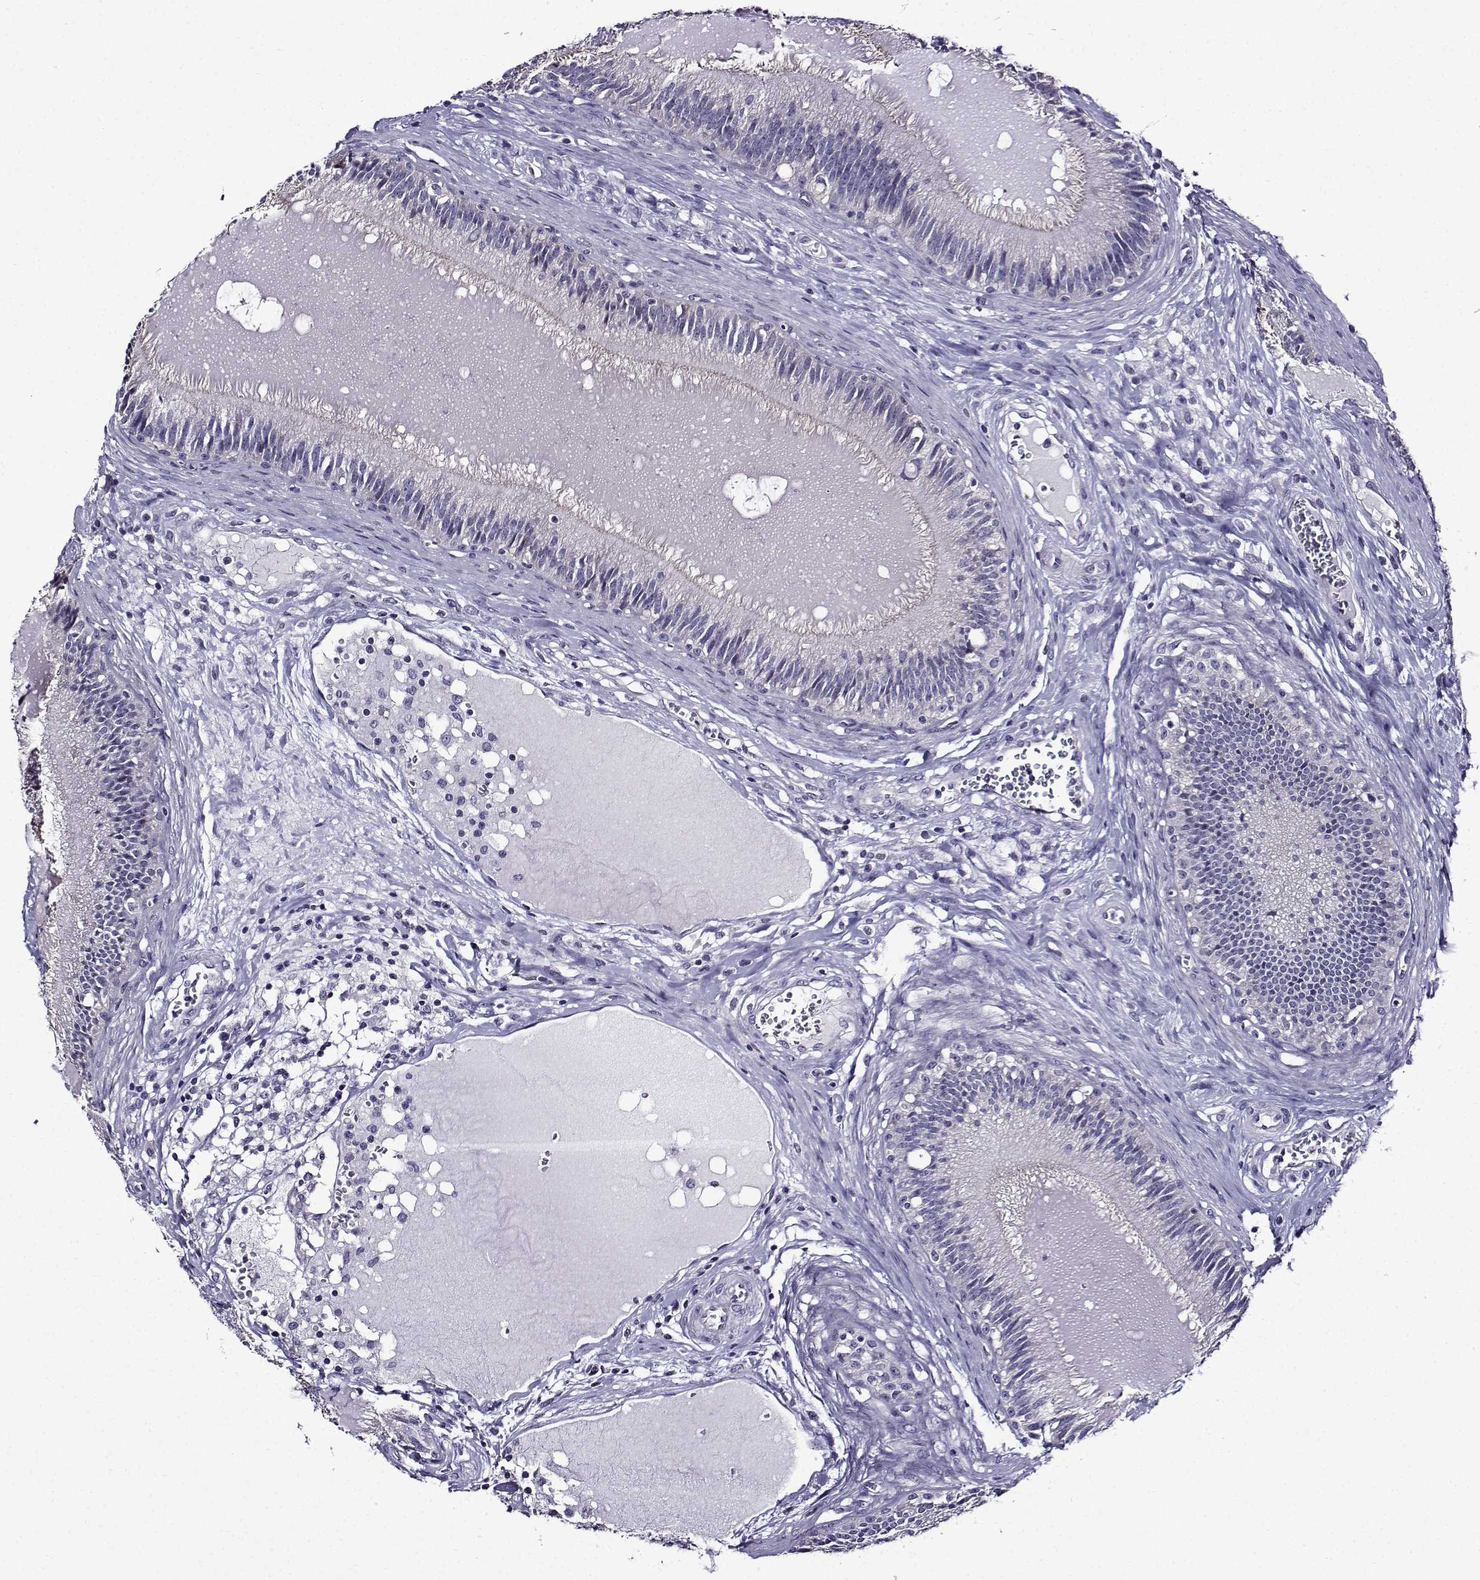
{"staining": {"intensity": "negative", "quantity": "none", "location": "none"}, "tissue": "epididymis", "cell_type": "Glandular cells", "image_type": "normal", "snomed": [{"axis": "morphology", "description": "Normal tissue, NOS"}, {"axis": "topography", "description": "Epididymis"}], "caption": "IHC photomicrograph of normal epididymis: human epididymis stained with DAB (3,3'-diaminobenzidine) demonstrates no significant protein expression in glandular cells.", "gene": "TMEM266", "patient": {"sex": "male", "age": 27}}